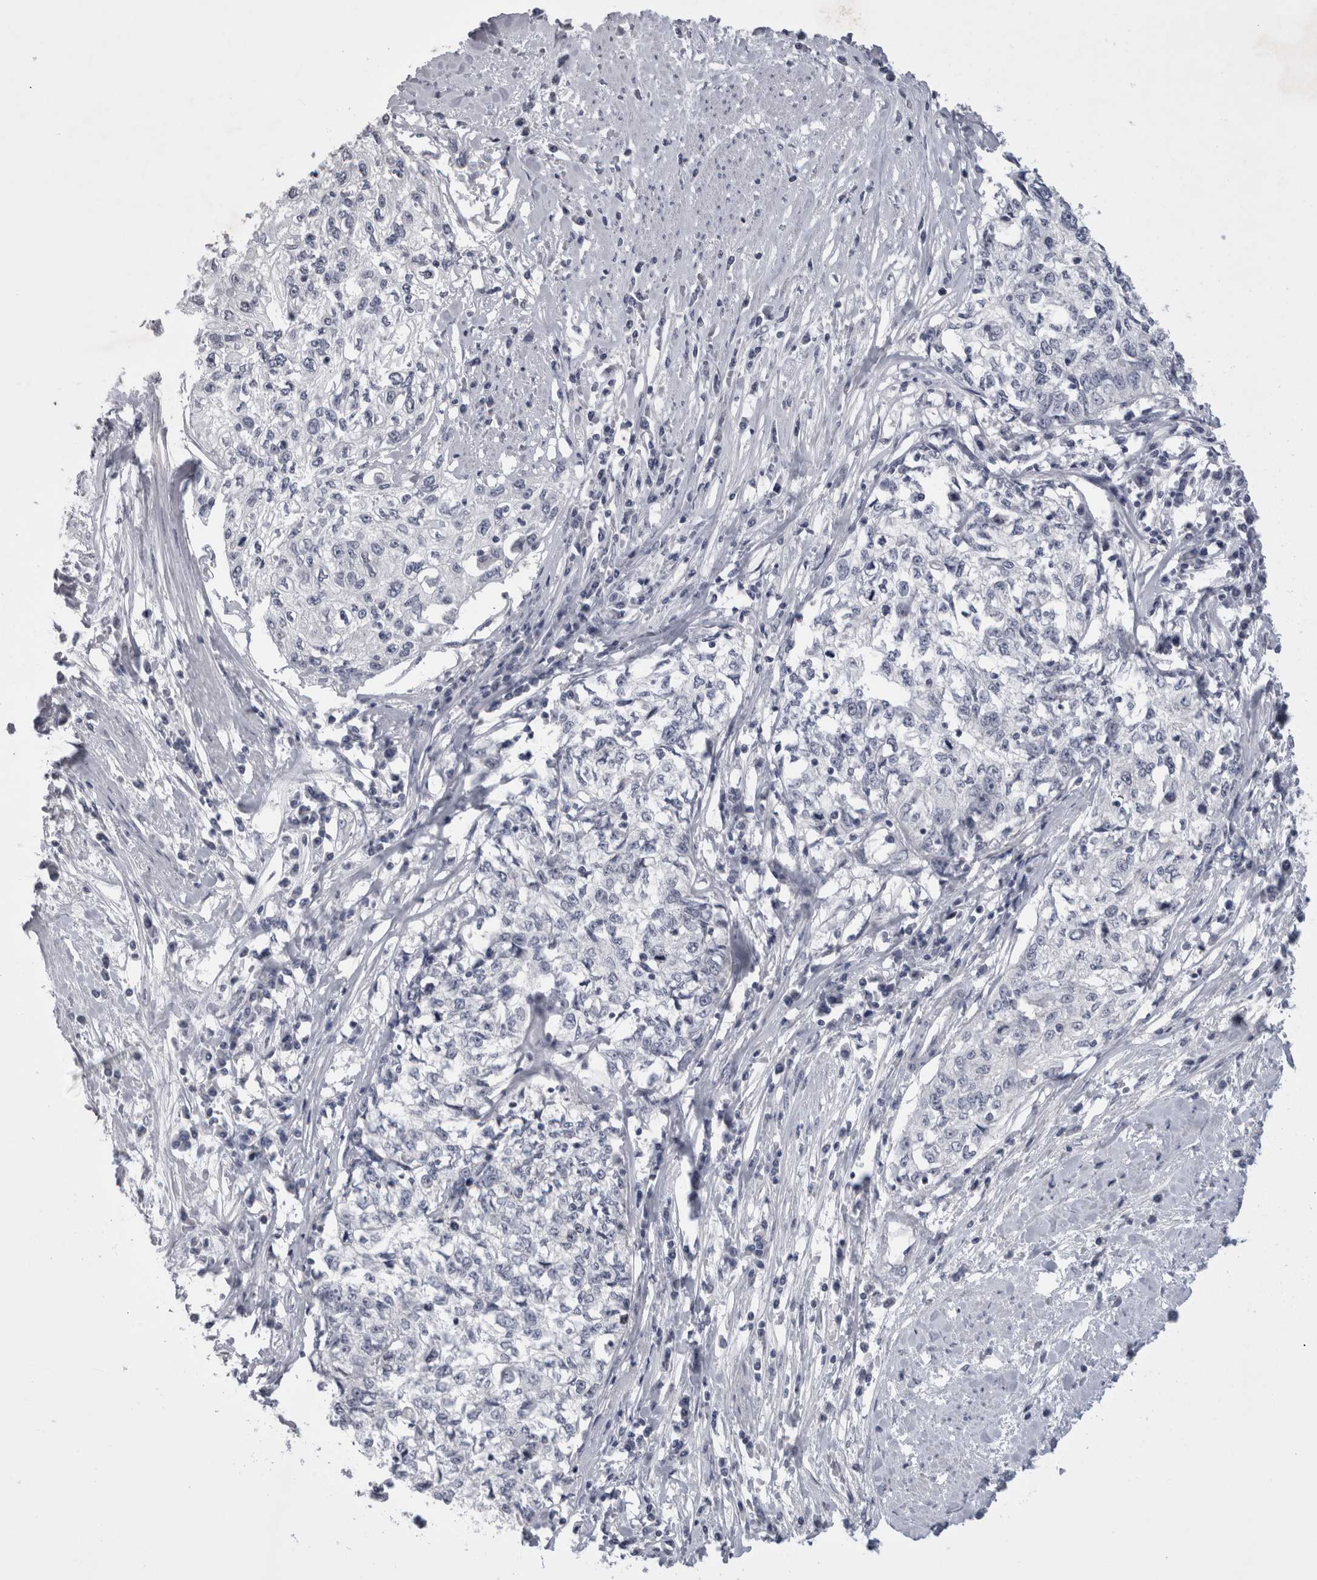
{"staining": {"intensity": "negative", "quantity": "none", "location": "none"}, "tissue": "cervical cancer", "cell_type": "Tumor cells", "image_type": "cancer", "snomed": [{"axis": "morphology", "description": "Squamous cell carcinoma, NOS"}, {"axis": "topography", "description": "Cervix"}], "caption": "Cervical squamous cell carcinoma was stained to show a protein in brown. There is no significant staining in tumor cells.", "gene": "KIF18B", "patient": {"sex": "female", "age": 57}}